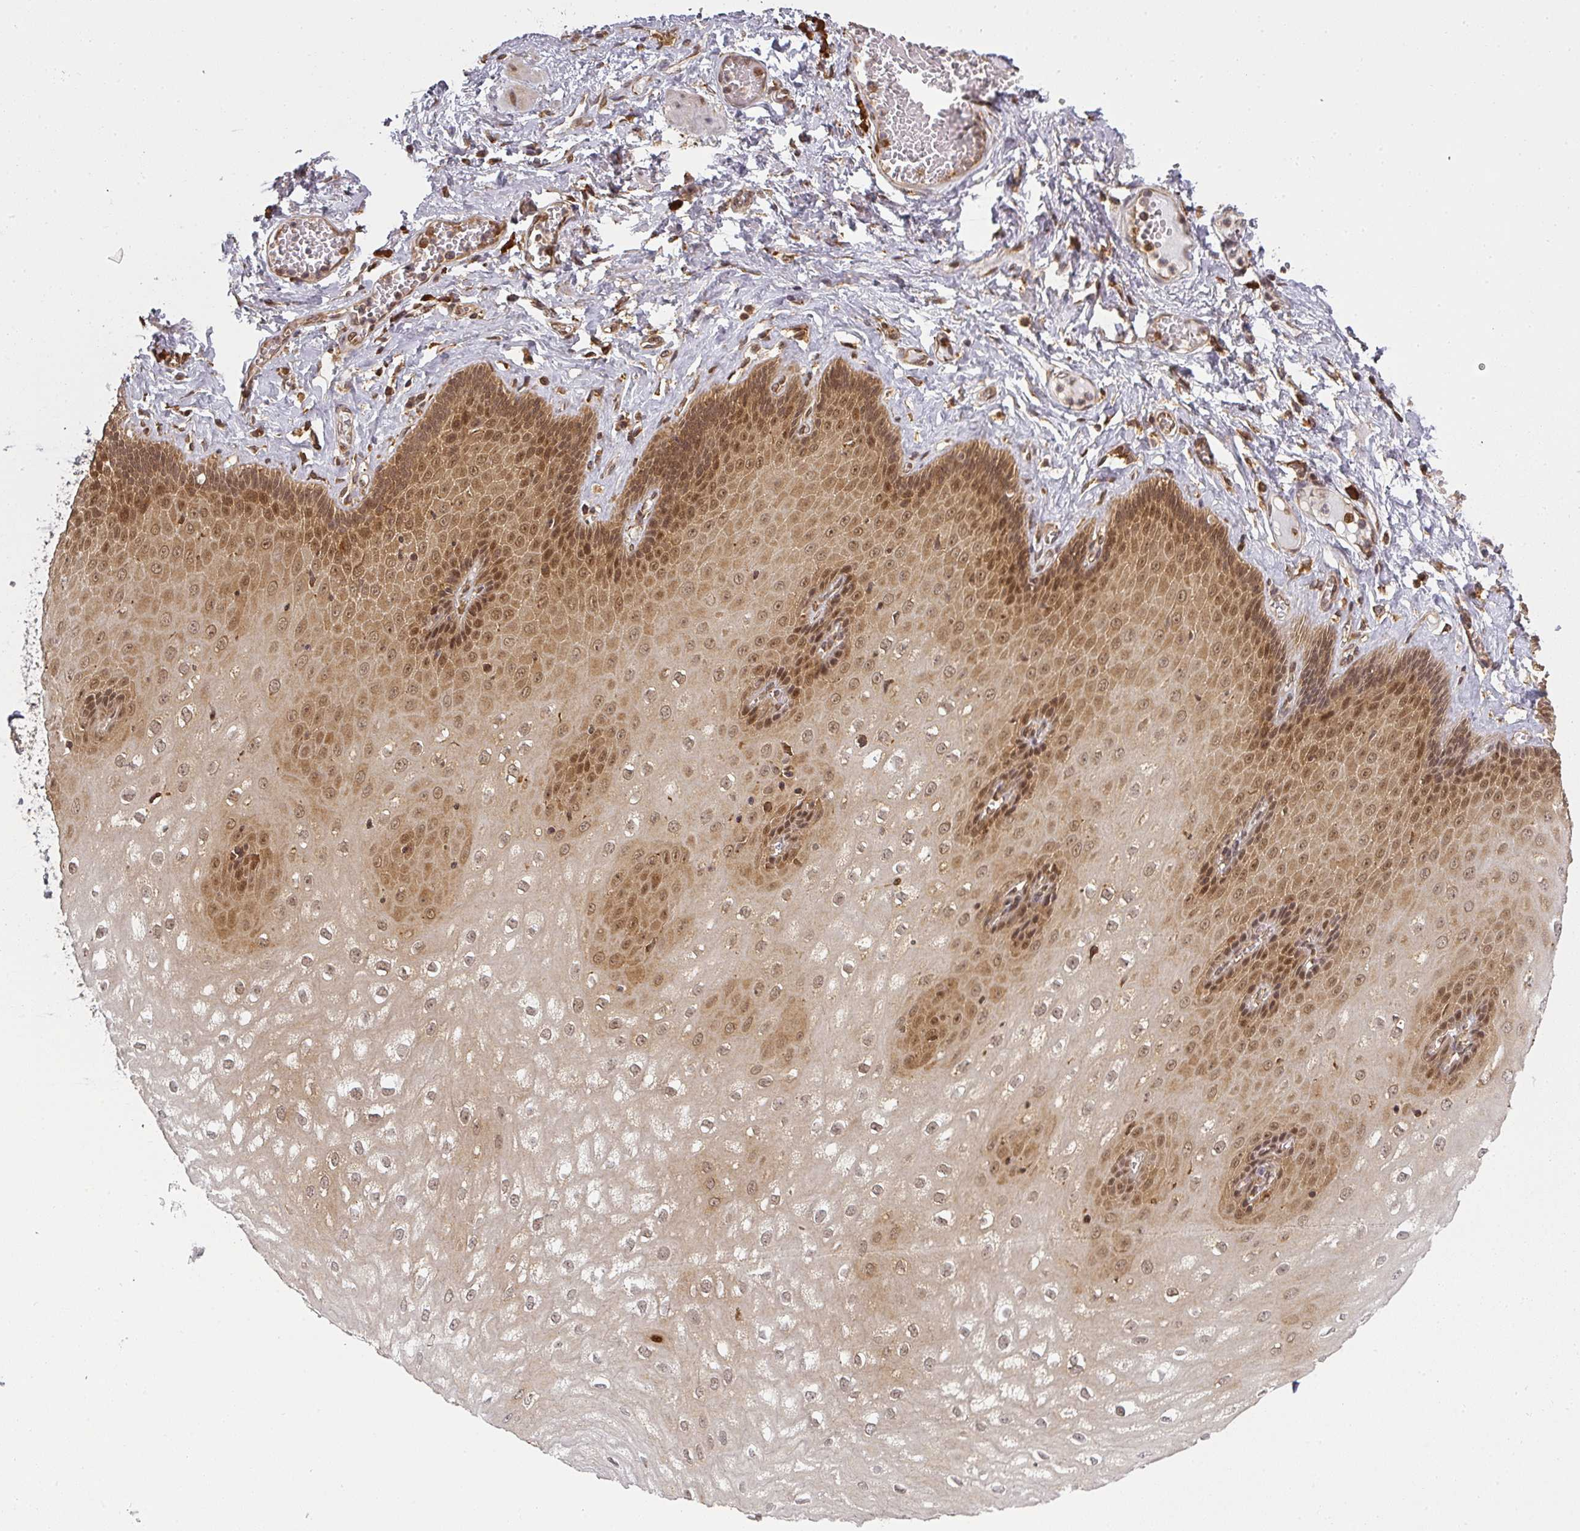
{"staining": {"intensity": "moderate", "quantity": ">75%", "location": "cytoplasmic/membranous,nuclear"}, "tissue": "esophagus", "cell_type": "Squamous epithelial cells", "image_type": "normal", "snomed": [{"axis": "morphology", "description": "Normal tissue, NOS"}, {"axis": "topography", "description": "Esophagus"}], "caption": "Immunohistochemistry of normal human esophagus shows medium levels of moderate cytoplasmic/membranous,nuclear positivity in approximately >75% of squamous epithelial cells.", "gene": "PPP6R3", "patient": {"sex": "male", "age": 60}}